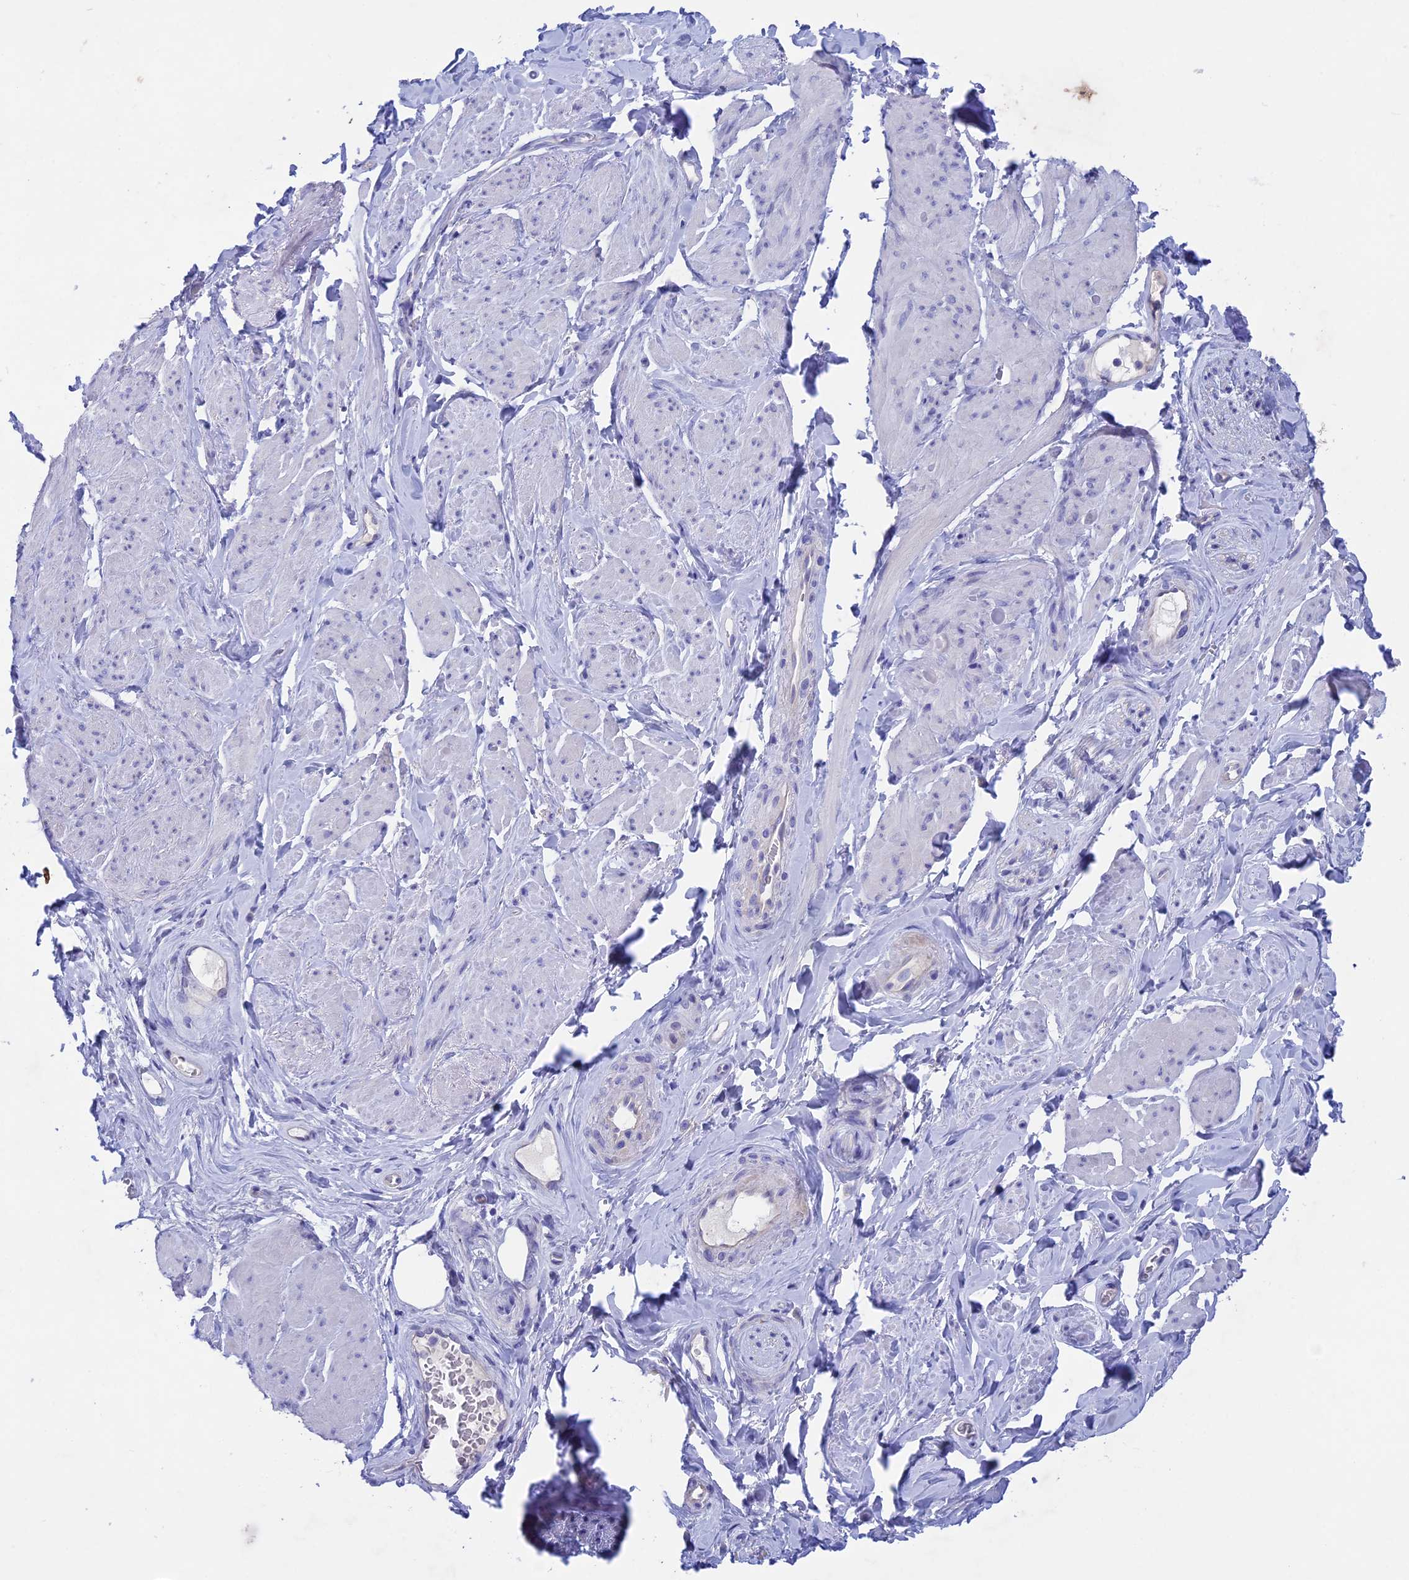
{"staining": {"intensity": "negative", "quantity": "none", "location": "none"}, "tissue": "smooth muscle", "cell_type": "Smooth muscle cells", "image_type": "normal", "snomed": [{"axis": "morphology", "description": "Normal tissue, NOS"}, {"axis": "topography", "description": "Smooth muscle"}, {"axis": "topography", "description": "Peripheral nerve tissue"}], "caption": "The image displays no significant positivity in smooth muscle cells of smooth muscle. (DAB (3,3'-diaminobenzidine) immunohistochemistry visualized using brightfield microscopy, high magnification).", "gene": "BTBD19", "patient": {"sex": "male", "age": 69}}